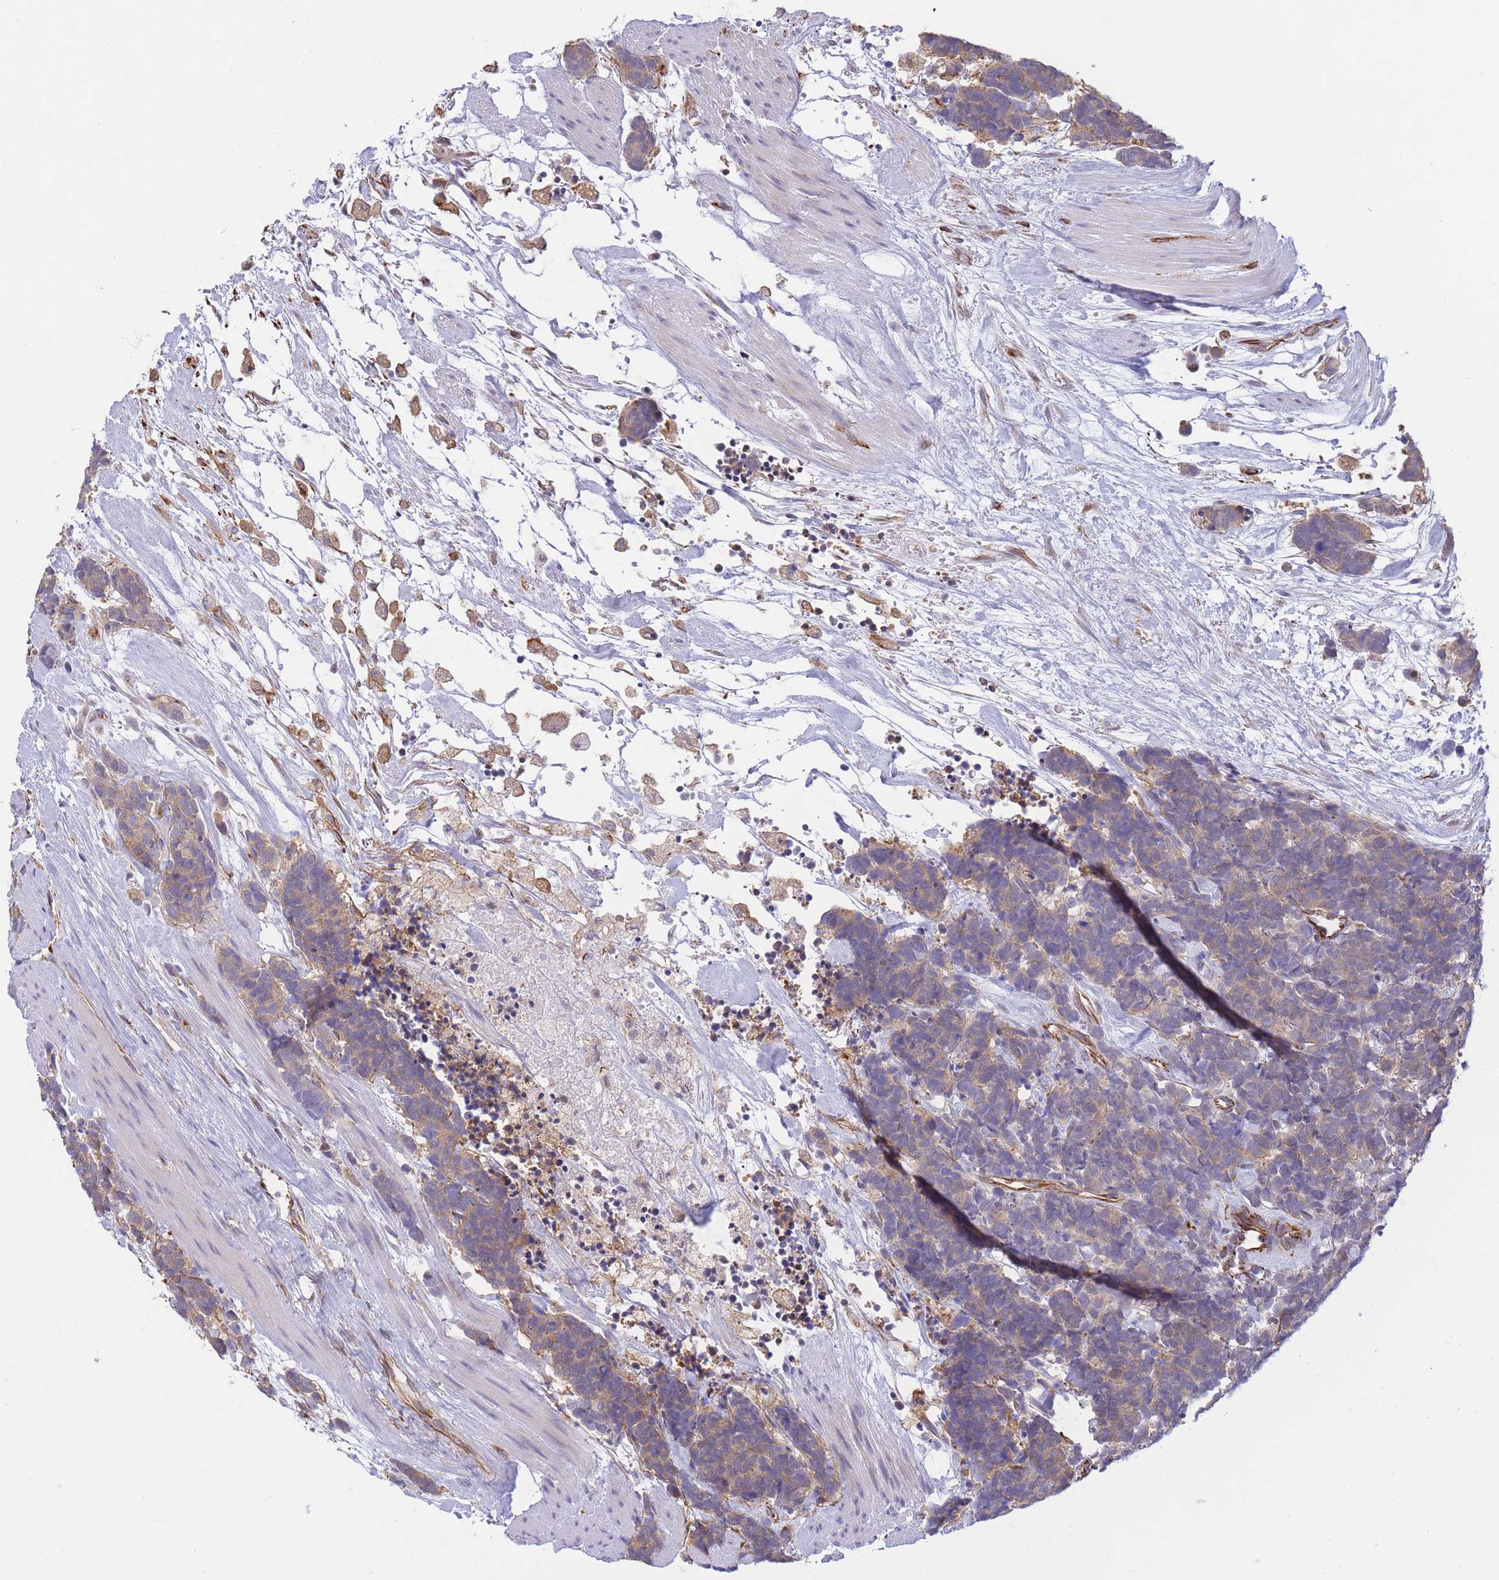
{"staining": {"intensity": "weak", "quantity": "25%-75%", "location": "cytoplasmic/membranous"}, "tissue": "carcinoid", "cell_type": "Tumor cells", "image_type": "cancer", "snomed": [{"axis": "morphology", "description": "Carcinoma, NOS"}, {"axis": "morphology", "description": "Carcinoid, malignant, NOS"}, {"axis": "topography", "description": "Prostate"}], "caption": "Weak cytoplasmic/membranous protein positivity is present in approximately 25%-75% of tumor cells in carcinoid.", "gene": "ECPAS", "patient": {"sex": "male", "age": 57}}